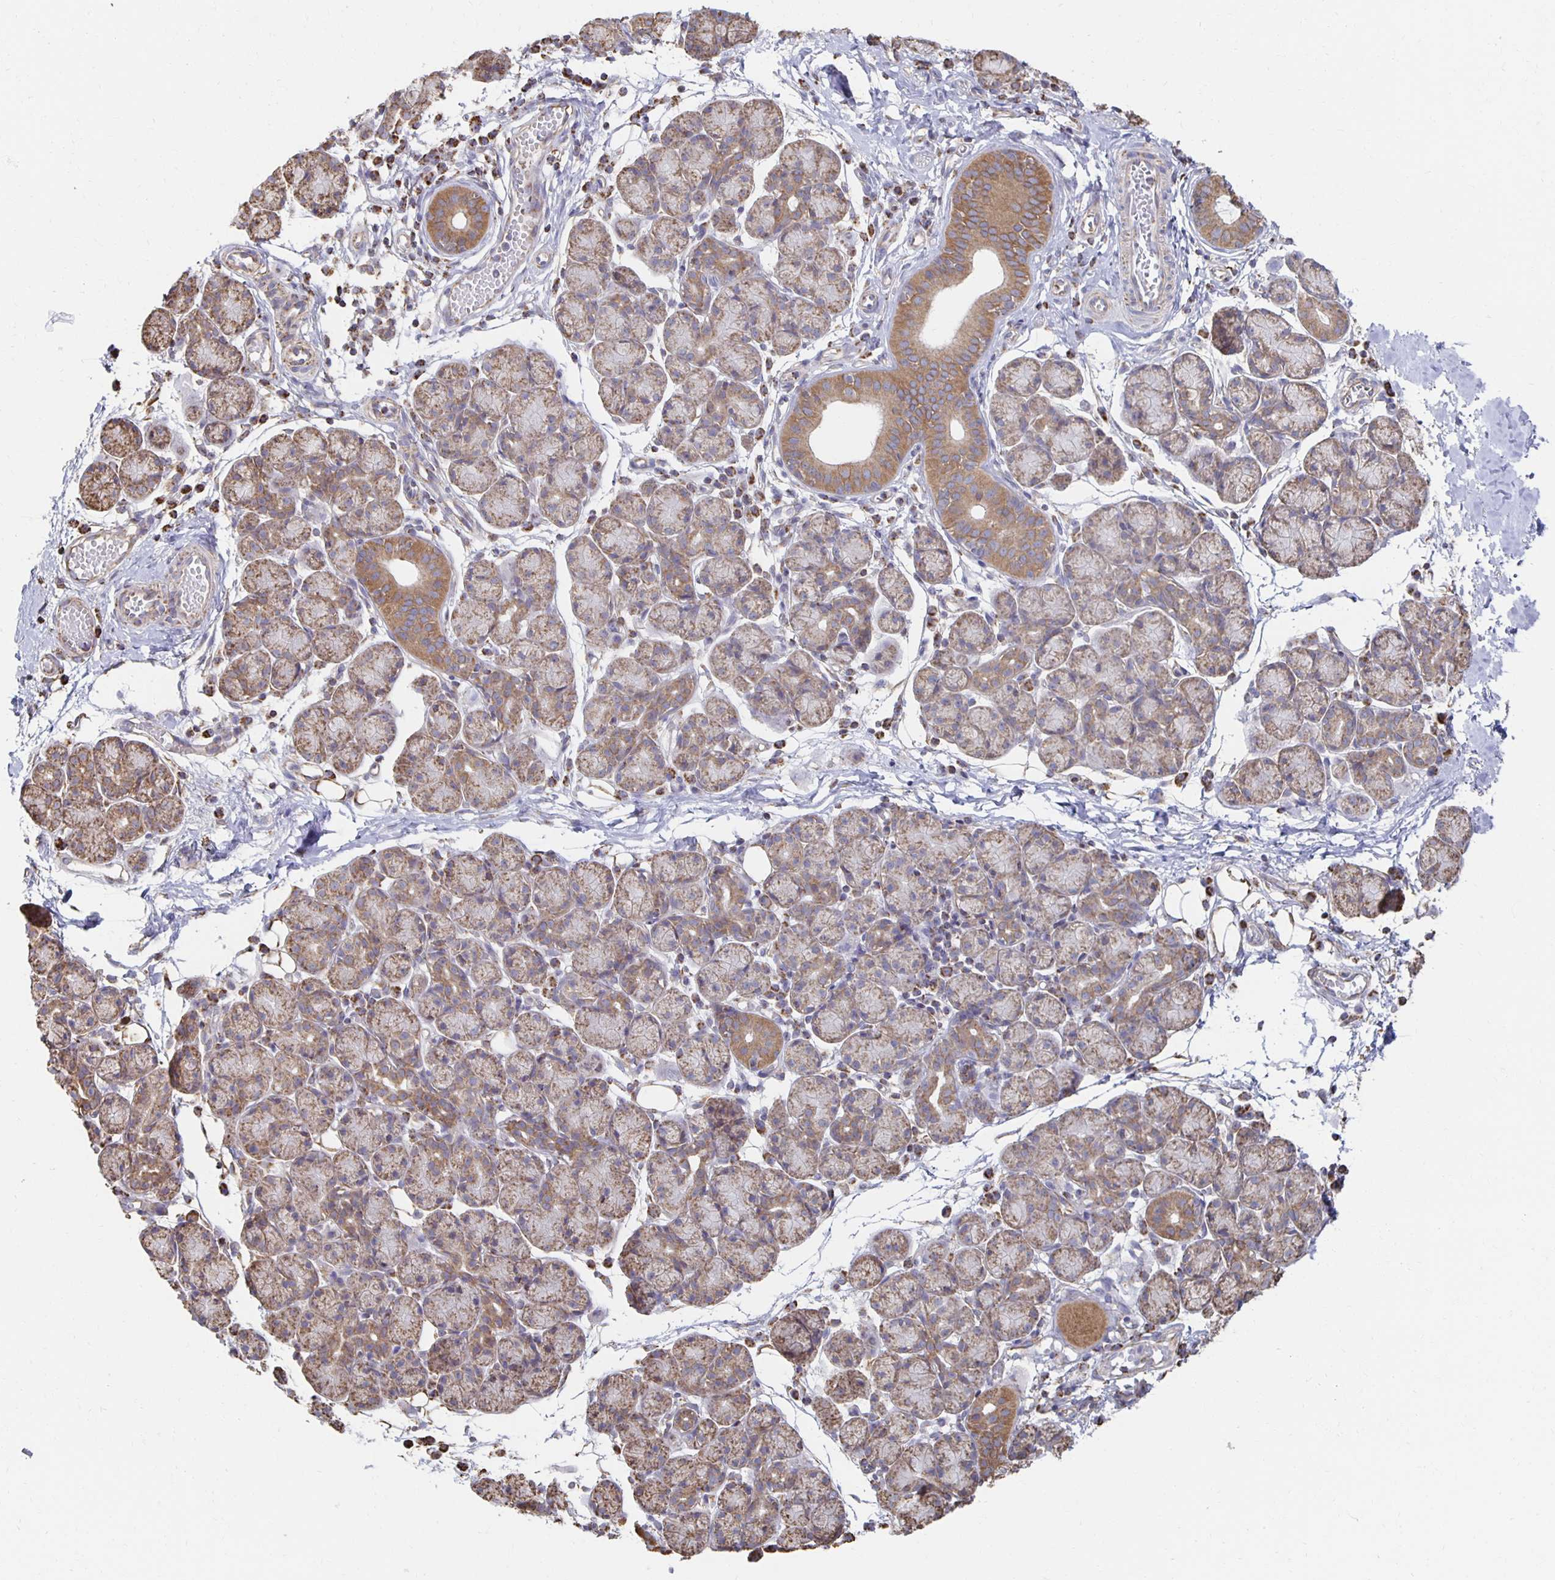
{"staining": {"intensity": "moderate", "quantity": ">75%", "location": "cytoplasmic/membranous"}, "tissue": "salivary gland", "cell_type": "Glandular cells", "image_type": "normal", "snomed": [{"axis": "morphology", "description": "Normal tissue, NOS"}, {"axis": "morphology", "description": "Inflammation, NOS"}, {"axis": "topography", "description": "Lymph node"}, {"axis": "topography", "description": "Salivary gland"}], "caption": "This image displays immunohistochemistry staining of benign salivary gland, with medium moderate cytoplasmic/membranous staining in approximately >75% of glandular cells.", "gene": "NKX2", "patient": {"sex": "male", "age": 3}}